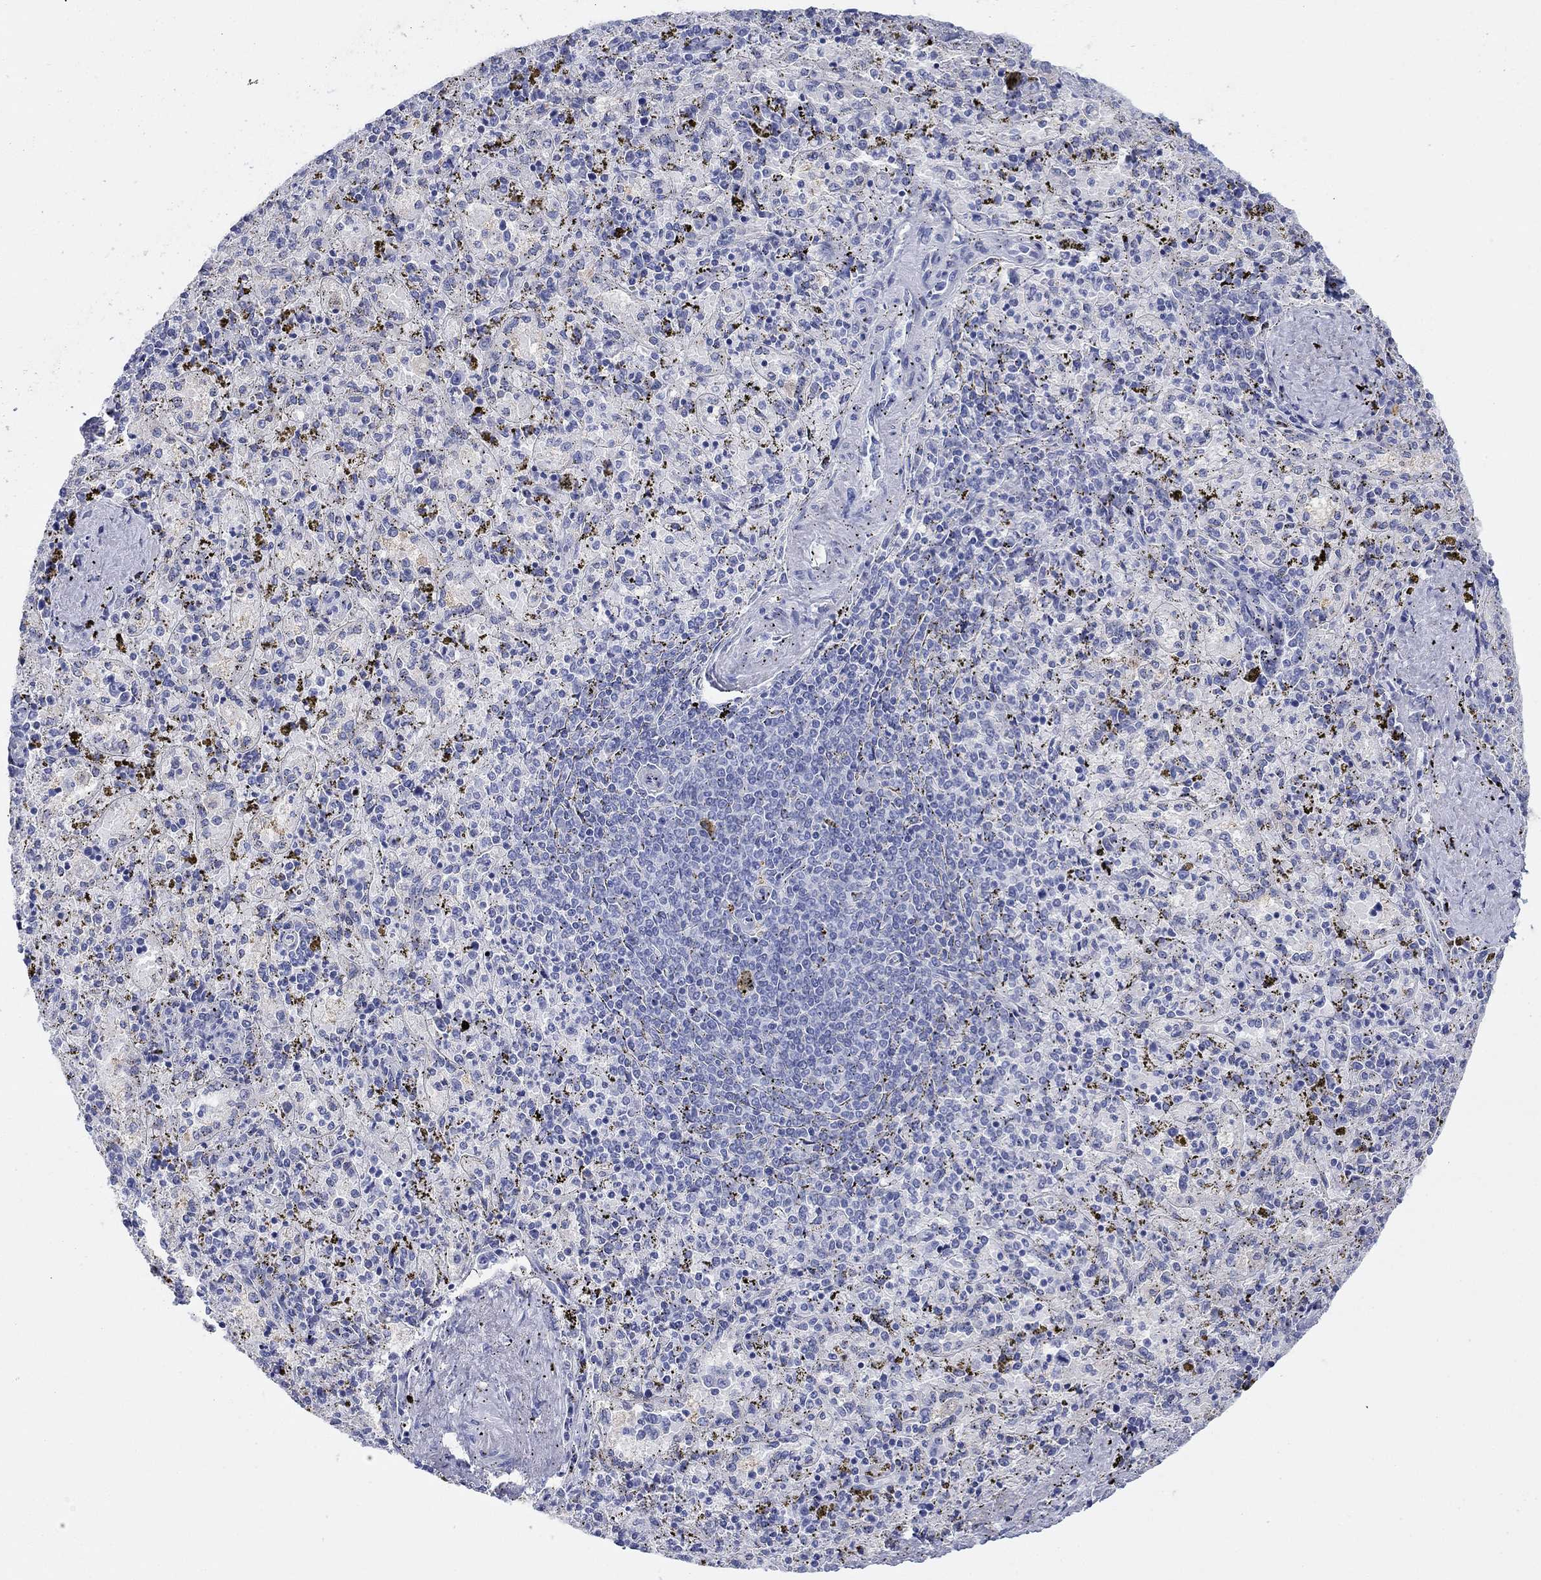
{"staining": {"intensity": "negative", "quantity": "none", "location": "none"}, "tissue": "spleen", "cell_type": "Cells in red pulp", "image_type": "normal", "snomed": [{"axis": "morphology", "description": "Normal tissue, NOS"}, {"axis": "topography", "description": "Spleen"}], "caption": "Image shows no significant protein staining in cells in red pulp of unremarkable spleen.", "gene": "ATP1B1", "patient": {"sex": "female", "age": 50}}